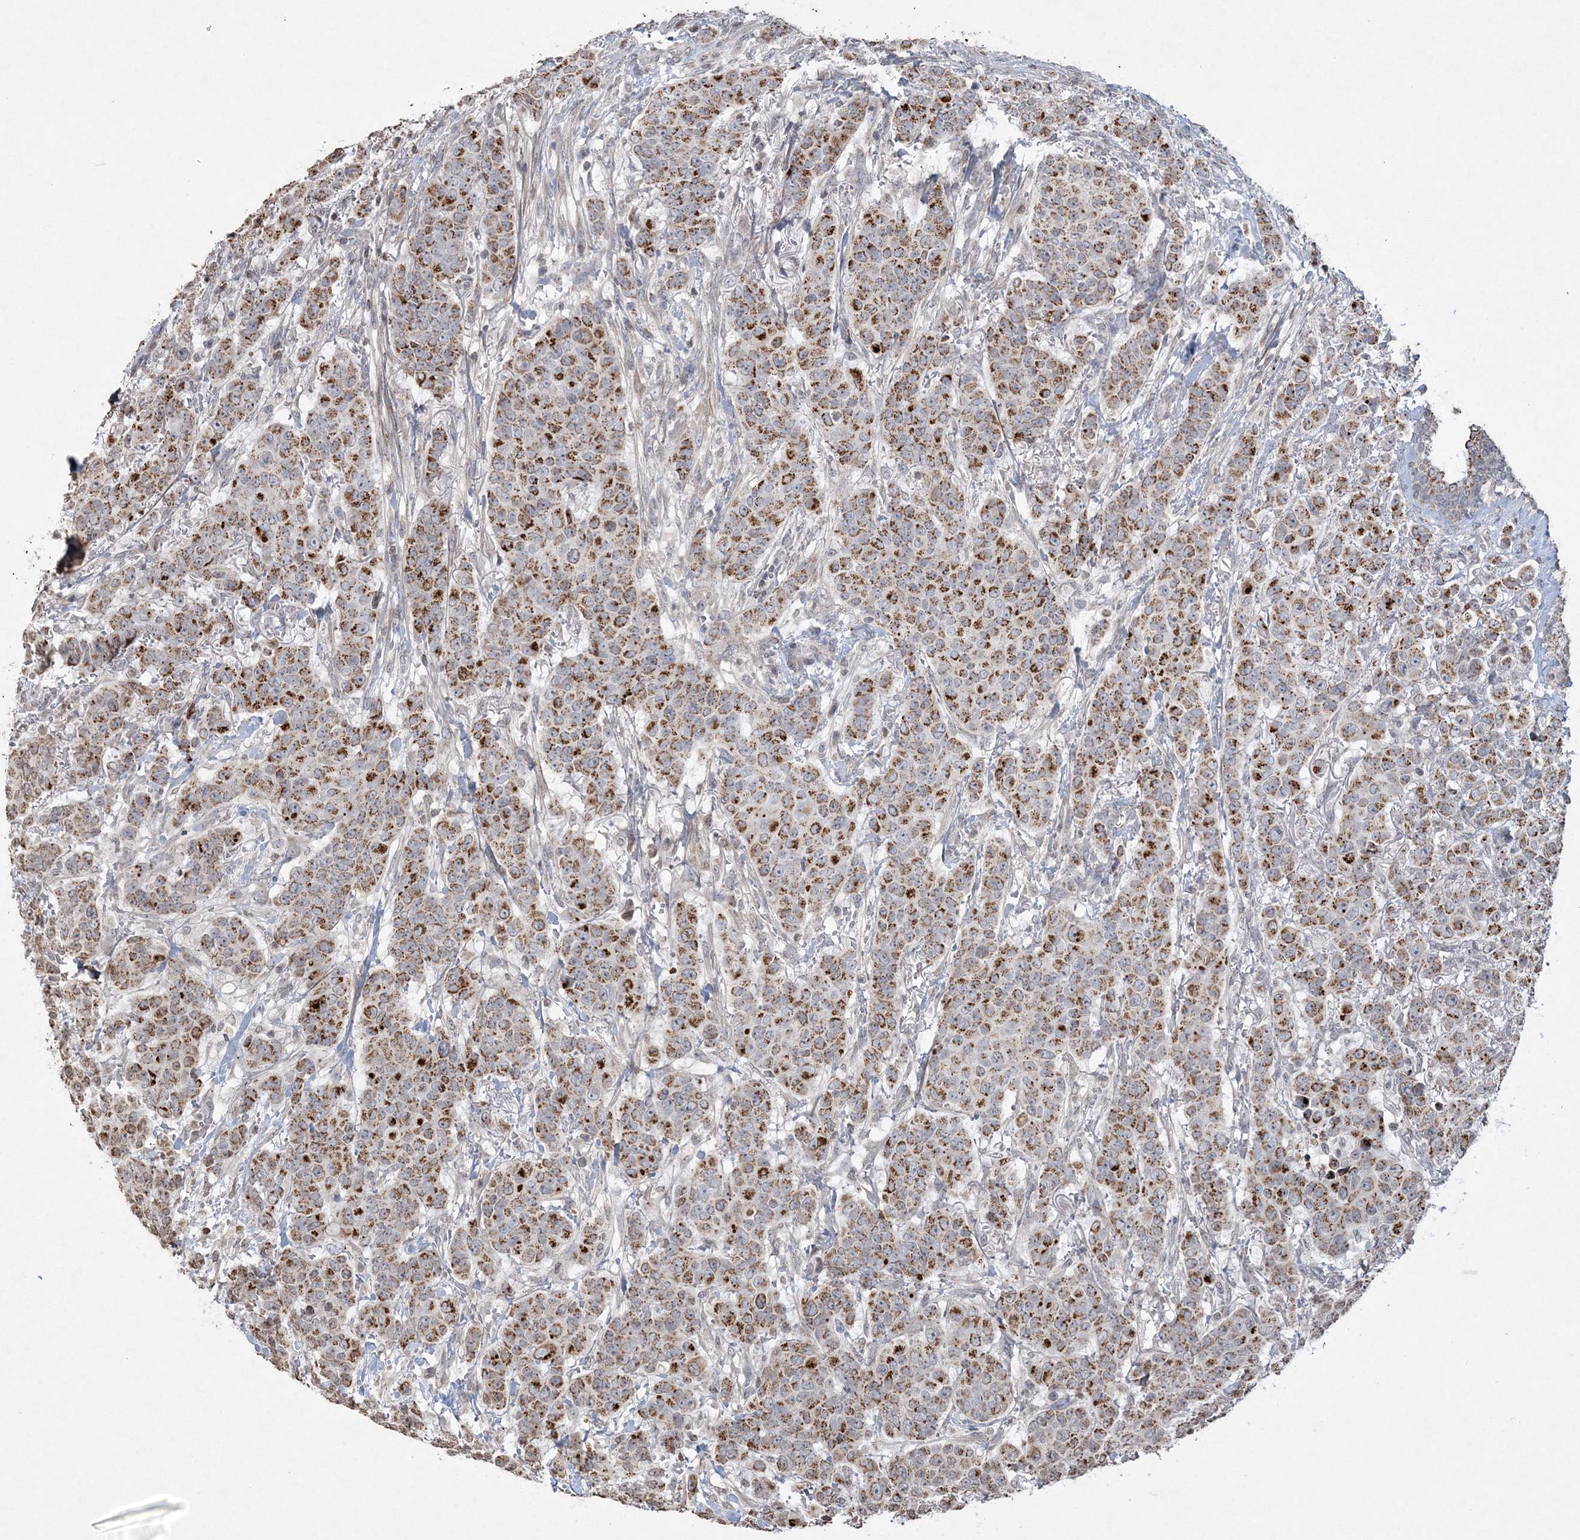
{"staining": {"intensity": "strong", "quantity": "25%-75%", "location": "cytoplasmic/membranous"}, "tissue": "breast cancer", "cell_type": "Tumor cells", "image_type": "cancer", "snomed": [{"axis": "morphology", "description": "Duct carcinoma"}, {"axis": "topography", "description": "Breast"}], "caption": "IHC (DAB (3,3'-diaminobenzidine)) staining of human invasive ductal carcinoma (breast) shows strong cytoplasmic/membranous protein expression in approximately 25%-75% of tumor cells.", "gene": "TTC7A", "patient": {"sex": "female", "age": 40}}